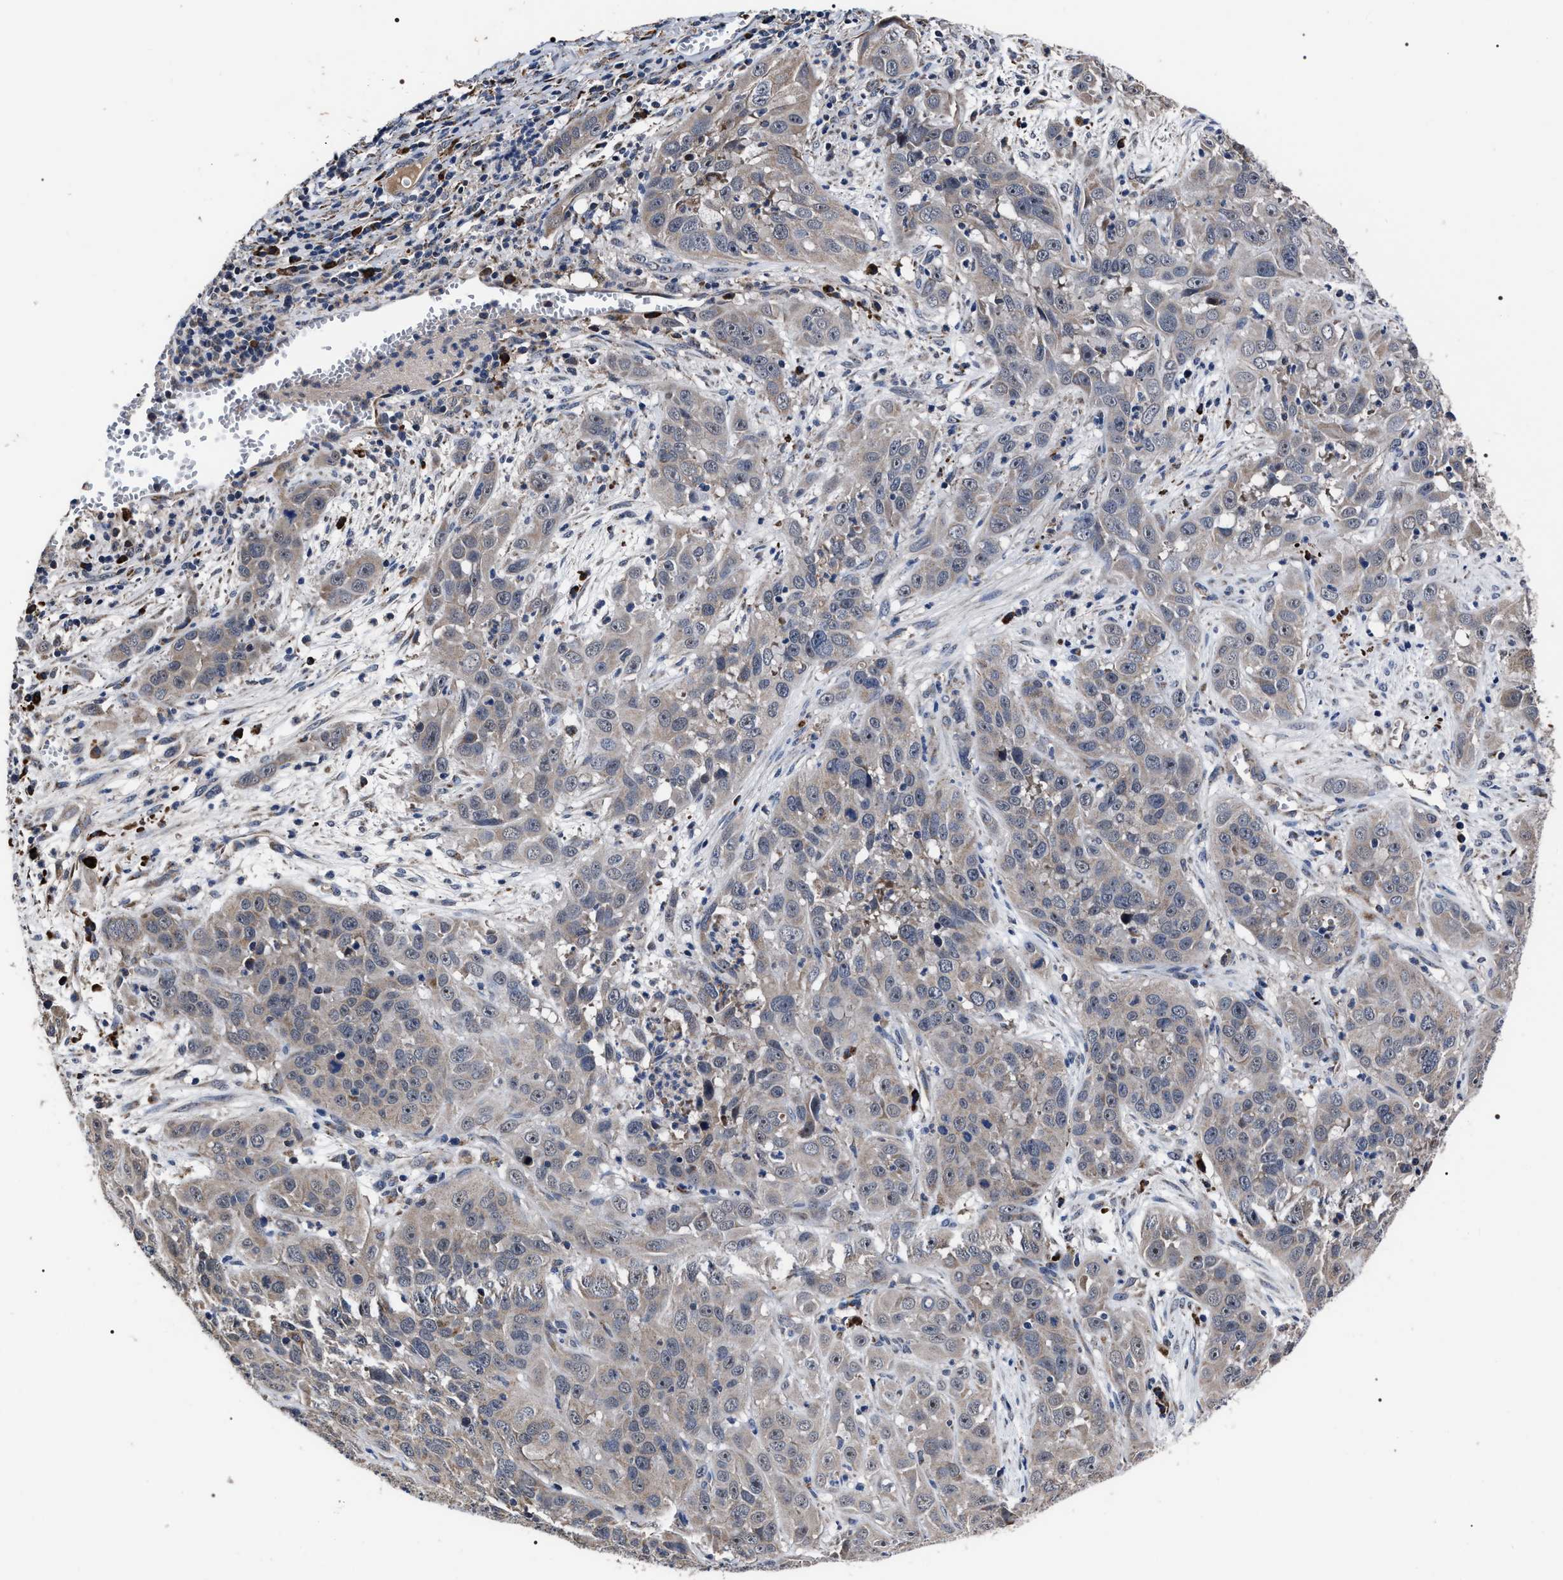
{"staining": {"intensity": "weak", "quantity": "25%-75%", "location": "cytoplasmic/membranous"}, "tissue": "cervical cancer", "cell_type": "Tumor cells", "image_type": "cancer", "snomed": [{"axis": "morphology", "description": "Squamous cell carcinoma, NOS"}, {"axis": "topography", "description": "Cervix"}], "caption": "Immunohistochemical staining of human cervical cancer displays low levels of weak cytoplasmic/membranous protein expression in about 25%-75% of tumor cells. The staining was performed using DAB, with brown indicating positive protein expression. Nuclei are stained blue with hematoxylin.", "gene": "MACC1", "patient": {"sex": "female", "age": 32}}